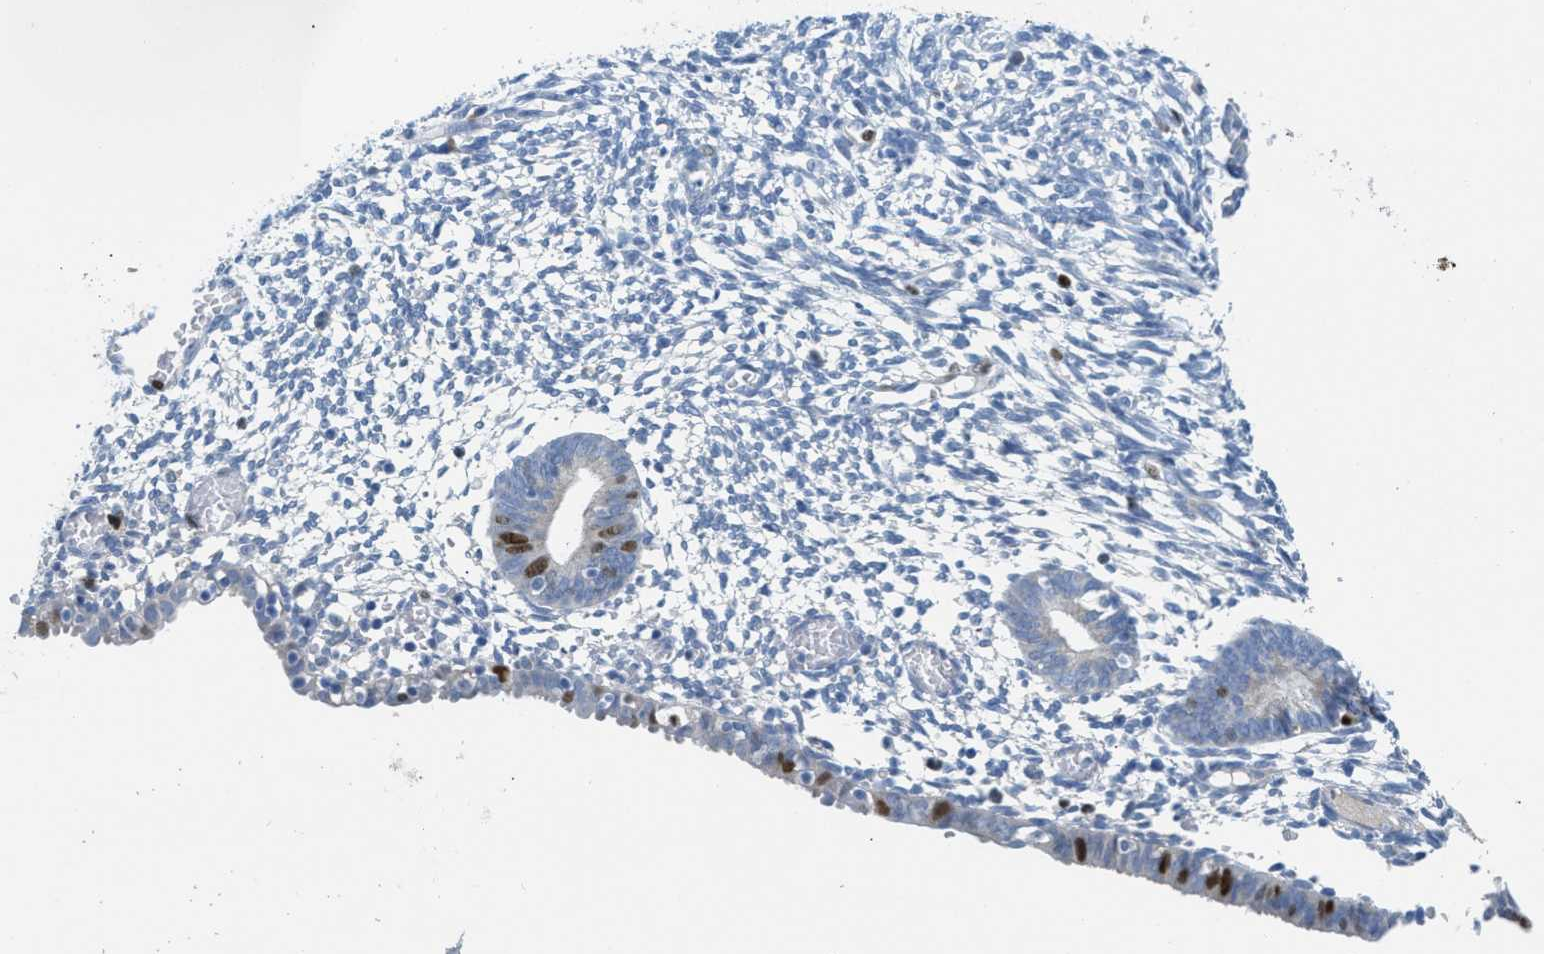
{"staining": {"intensity": "negative", "quantity": "none", "location": "none"}, "tissue": "endometrium", "cell_type": "Cells in endometrial stroma", "image_type": "normal", "snomed": [{"axis": "morphology", "description": "Normal tissue, NOS"}, {"axis": "morphology", "description": "Atrophy, NOS"}, {"axis": "topography", "description": "Uterus"}, {"axis": "topography", "description": "Endometrium"}], "caption": "Cells in endometrial stroma show no significant staining in benign endometrium. The staining was performed using DAB (3,3'-diaminobenzidine) to visualize the protein expression in brown, while the nuclei were stained in blue with hematoxylin (Magnification: 20x).", "gene": "ORC6", "patient": {"sex": "female", "age": 68}}